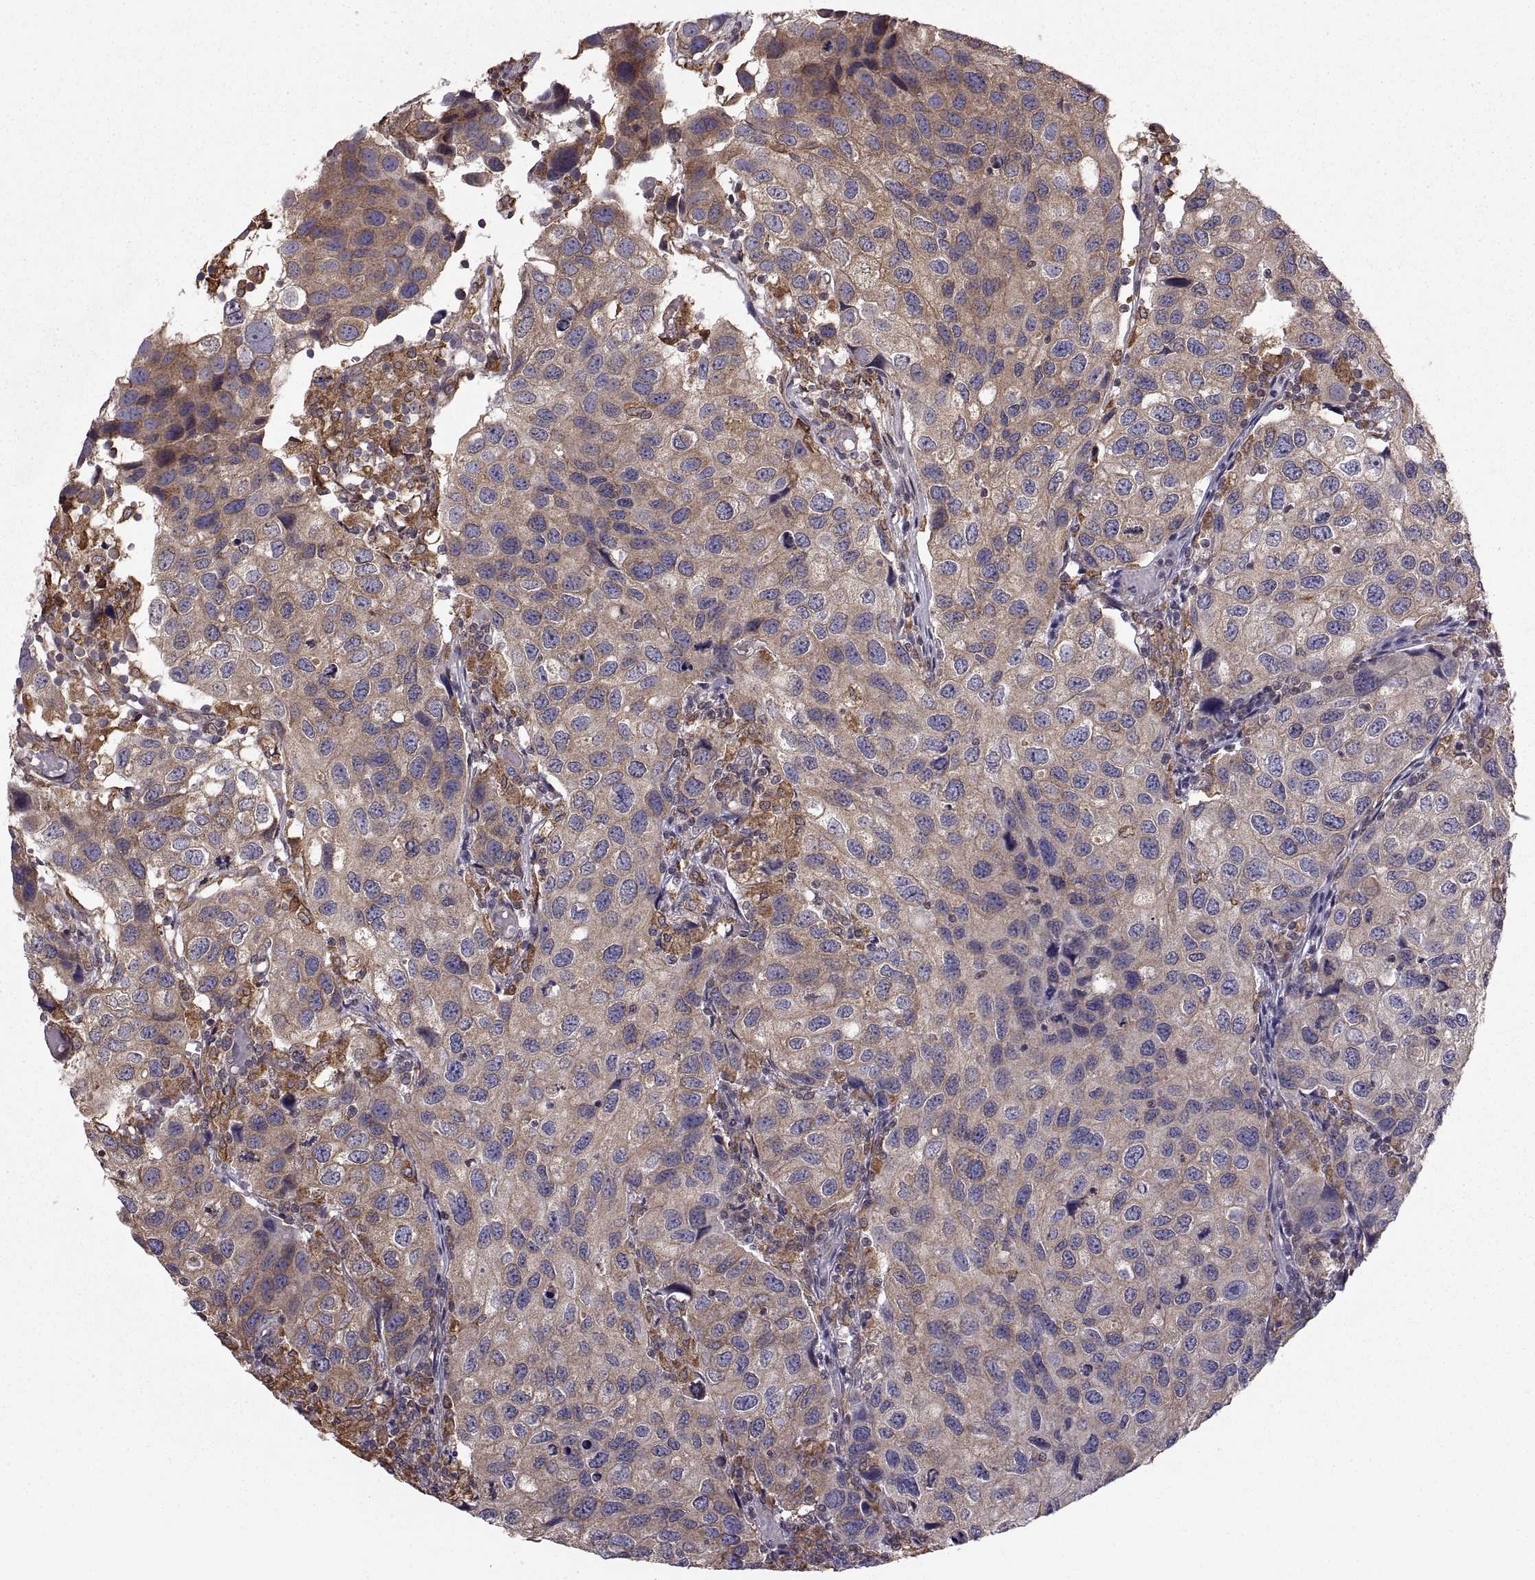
{"staining": {"intensity": "weak", "quantity": "25%-75%", "location": "cytoplasmic/membranous"}, "tissue": "urothelial cancer", "cell_type": "Tumor cells", "image_type": "cancer", "snomed": [{"axis": "morphology", "description": "Urothelial carcinoma, High grade"}, {"axis": "topography", "description": "Urinary bladder"}], "caption": "This is an image of immunohistochemistry staining of urothelial carcinoma (high-grade), which shows weak positivity in the cytoplasmic/membranous of tumor cells.", "gene": "PDIA3", "patient": {"sex": "male", "age": 79}}